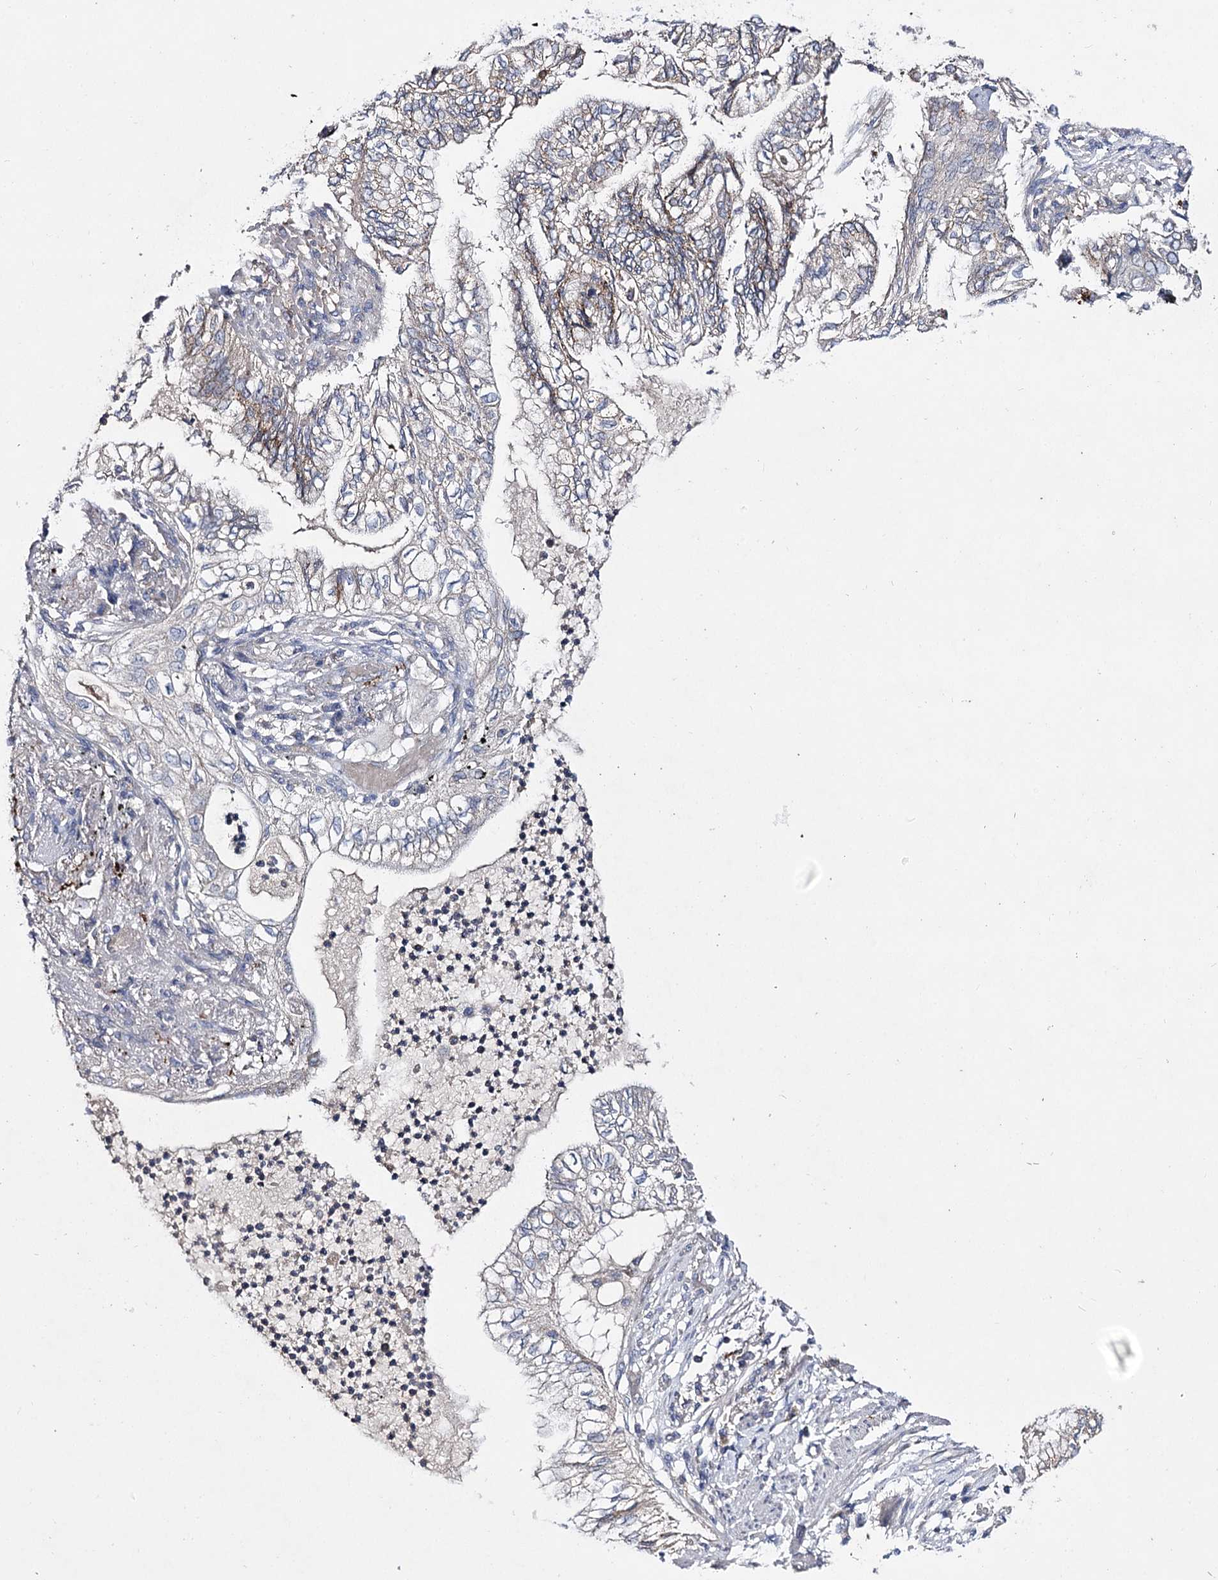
{"staining": {"intensity": "weak", "quantity": "<25%", "location": "cytoplasmic/membranous"}, "tissue": "lung cancer", "cell_type": "Tumor cells", "image_type": "cancer", "snomed": [{"axis": "morphology", "description": "Adenocarcinoma, NOS"}, {"axis": "topography", "description": "Lung"}], "caption": "Immunohistochemical staining of human lung cancer demonstrates no significant positivity in tumor cells. The staining was performed using DAB to visualize the protein expression in brown, while the nuclei were stained in blue with hematoxylin (Magnification: 20x).", "gene": "AURKC", "patient": {"sex": "female", "age": 70}}